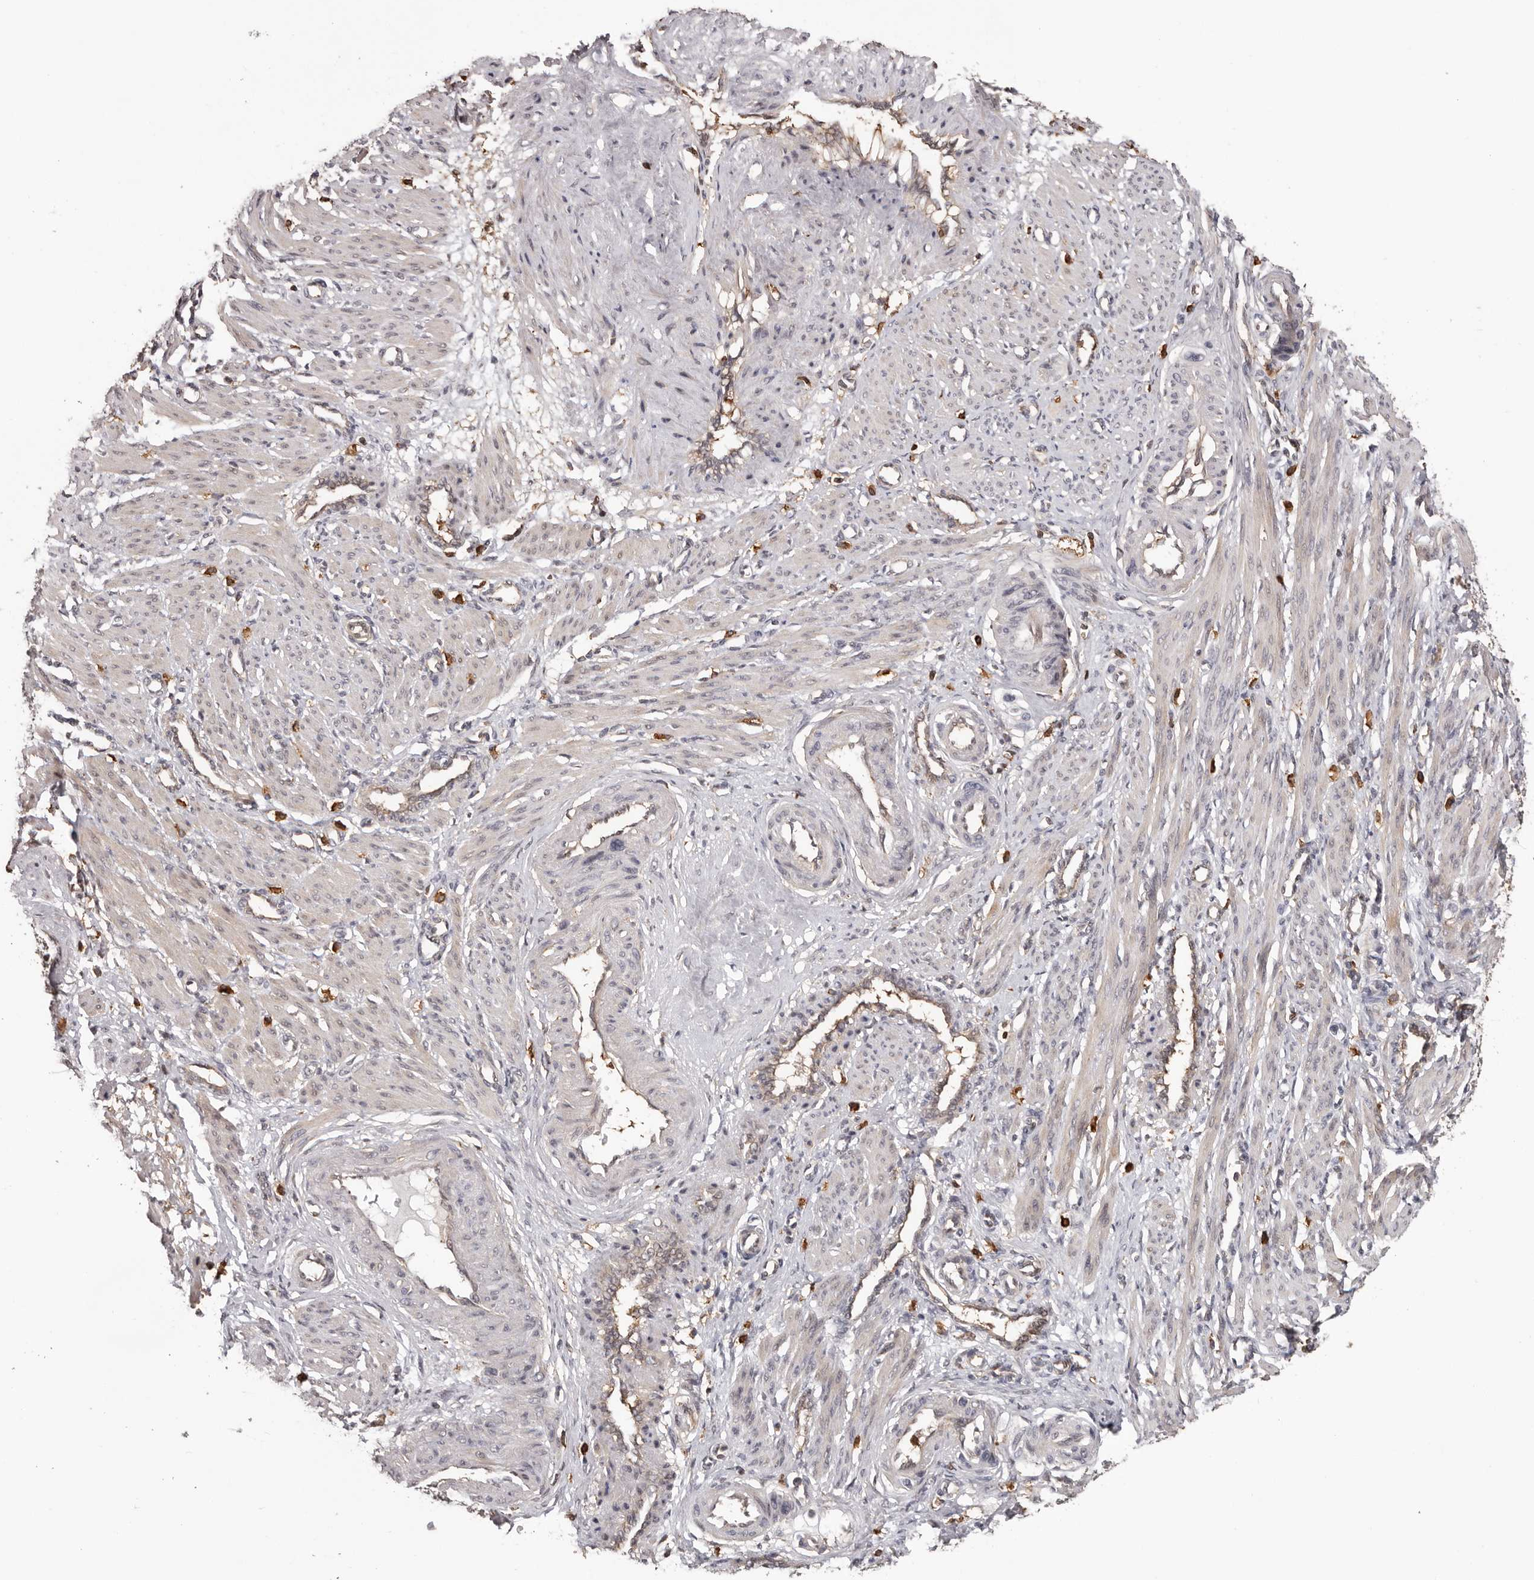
{"staining": {"intensity": "weak", "quantity": "25%-75%", "location": "cytoplasmic/membranous"}, "tissue": "smooth muscle", "cell_type": "Smooth muscle cells", "image_type": "normal", "snomed": [{"axis": "morphology", "description": "Normal tissue, NOS"}, {"axis": "topography", "description": "Endometrium"}], "caption": "Normal smooth muscle exhibits weak cytoplasmic/membranous expression in approximately 25%-75% of smooth muscle cells (DAB (3,3'-diaminobenzidine) IHC, brown staining for protein, blue staining for nuclei)..", "gene": "PRR12", "patient": {"sex": "female", "age": 33}}